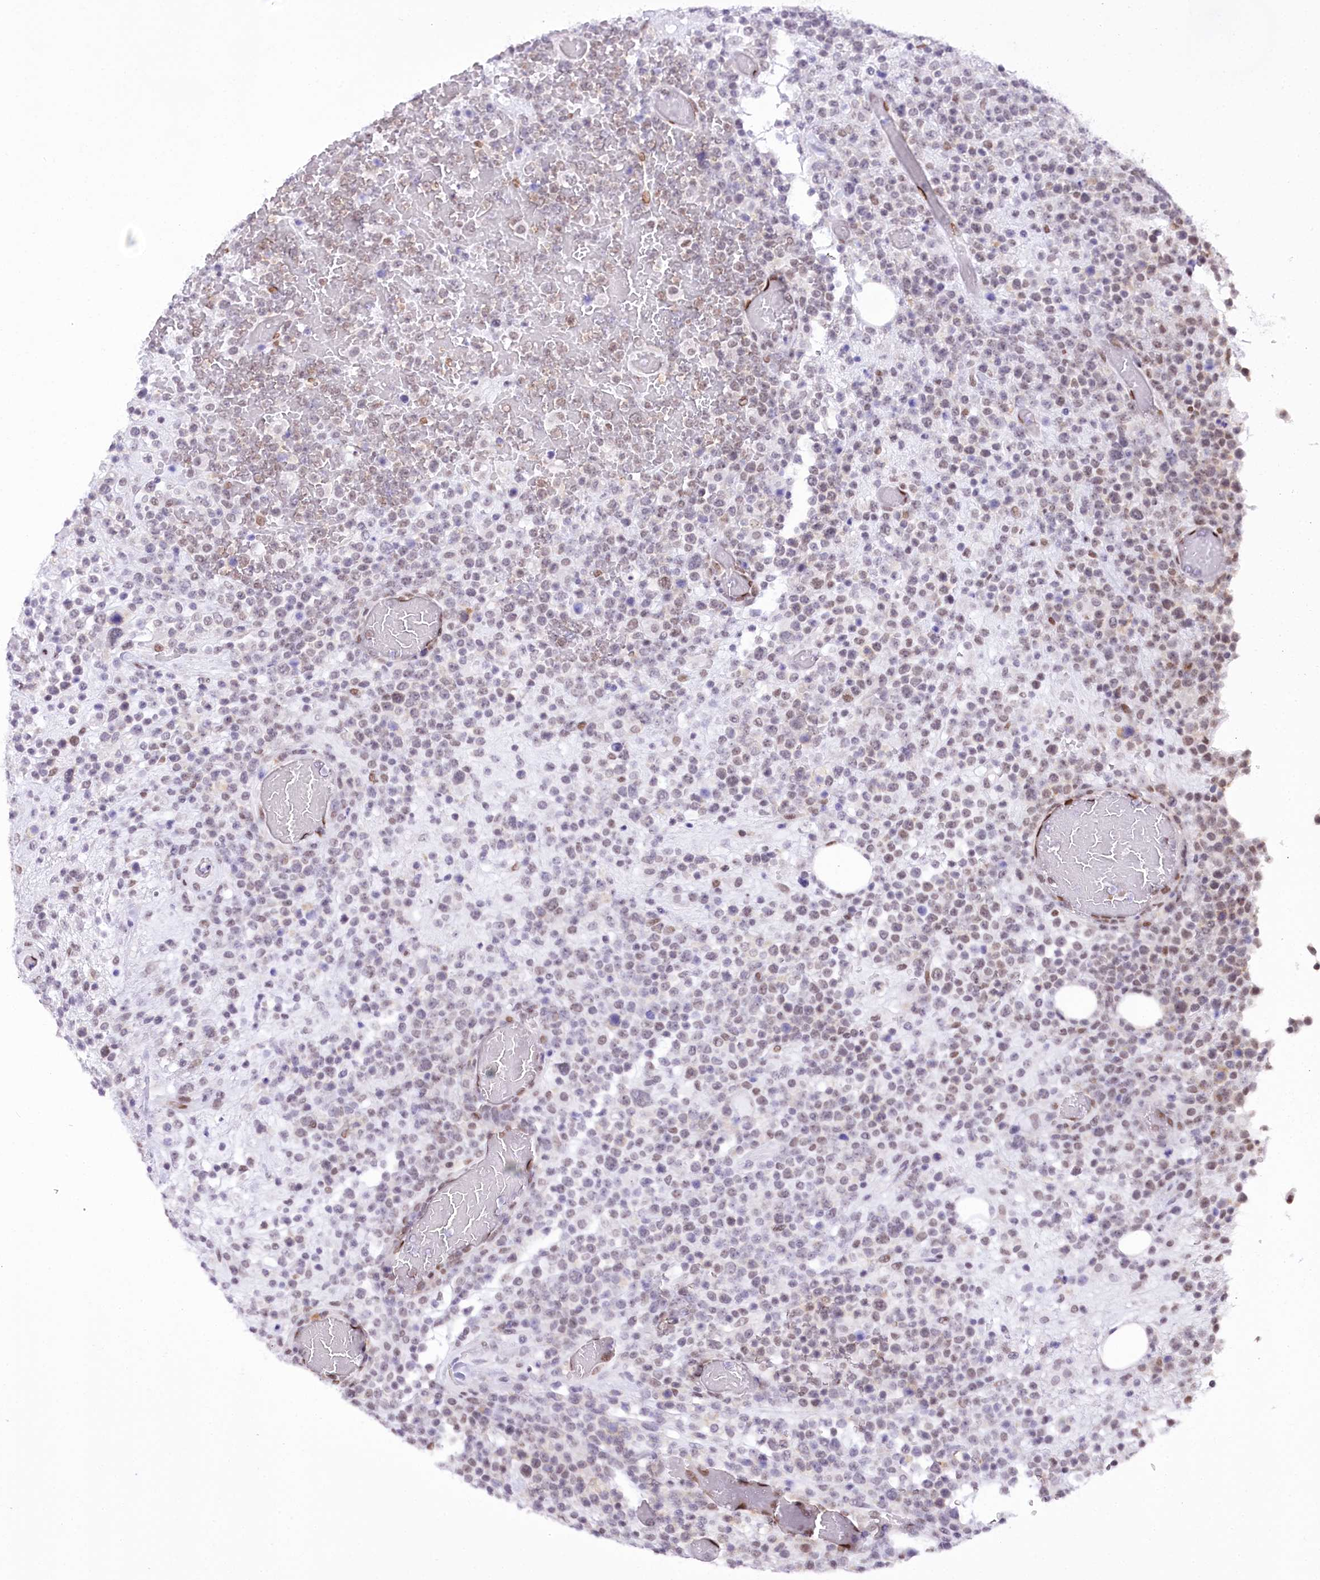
{"staining": {"intensity": "moderate", "quantity": "<25%", "location": "nuclear"}, "tissue": "lymphoma", "cell_type": "Tumor cells", "image_type": "cancer", "snomed": [{"axis": "morphology", "description": "Malignant lymphoma, non-Hodgkin's type, High grade"}, {"axis": "topography", "description": "Colon"}], "caption": "Protein positivity by immunohistochemistry (IHC) reveals moderate nuclear positivity in about <25% of tumor cells in malignant lymphoma, non-Hodgkin's type (high-grade).", "gene": "HNRNPA0", "patient": {"sex": "female", "age": 53}}